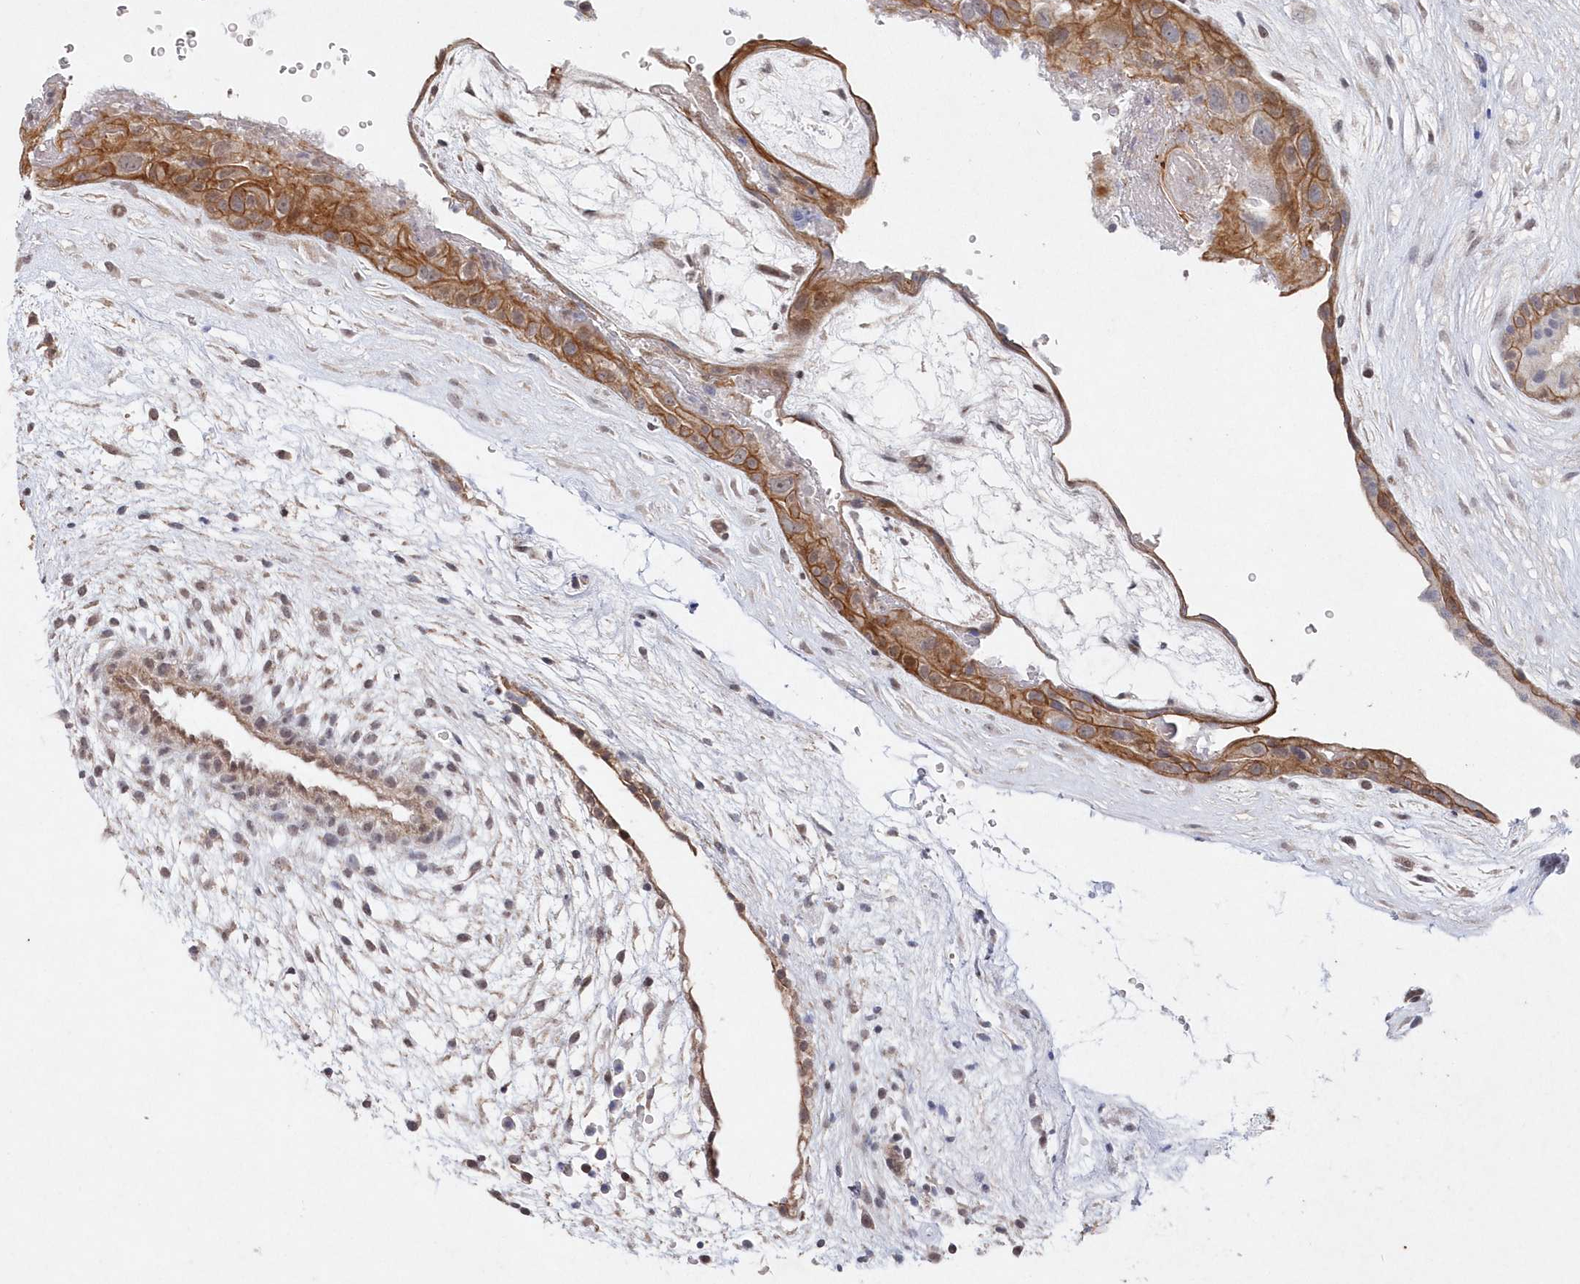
{"staining": {"intensity": "moderate", "quantity": ">75%", "location": "nuclear"}, "tissue": "placenta", "cell_type": "Decidual cells", "image_type": "normal", "snomed": [{"axis": "morphology", "description": "Normal tissue, NOS"}, {"axis": "topography", "description": "Placenta"}], "caption": "High-power microscopy captured an immunohistochemistry (IHC) image of benign placenta, revealing moderate nuclear expression in approximately >75% of decidual cells. Nuclei are stained in blue.", "gene": "VSIG2", "patient": {"sex": "female", "age": 19}}